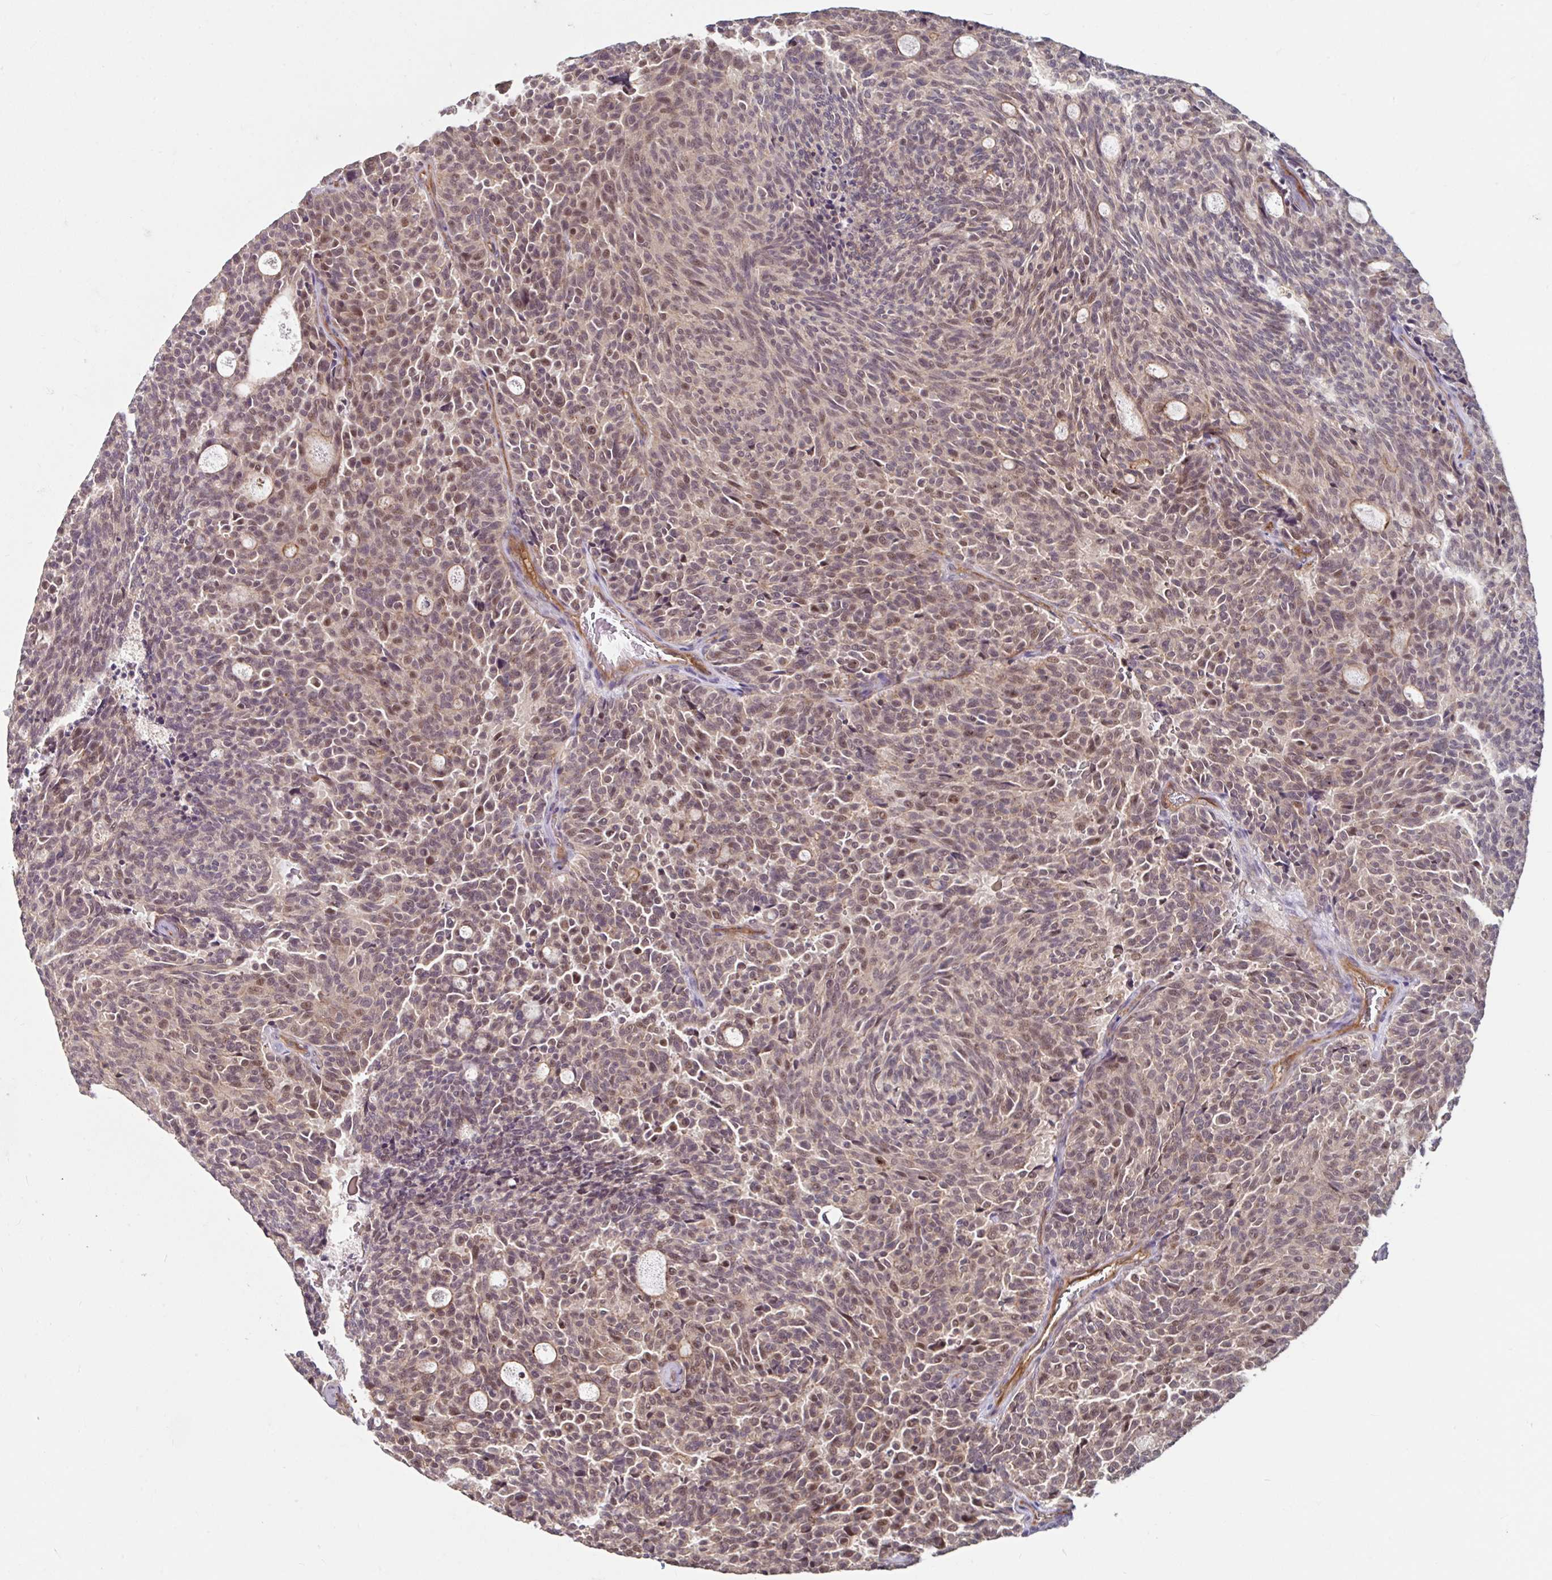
{"staining": {"intensity": "moderate", "quantity": ">75%", "location": "cytoplasmic/membranous,nuclear"}, "tissue": "carcinoid", "cell_type": "Tumor cells", "image_type": "cancer", "snomed": [{"axis": "morphology", "description": "Carcinoid, malignant, NOS"}, {"axis": "topography", "description": "Pancreas"}], "caption": "IHC of human carcinoid shows medium levels of moderate cytoplasmic/membranous and nuclear expression in approximately >75% of tumor cells.", "gene": "STYXL1", "patient": {"sex": "female", "age": 54}}